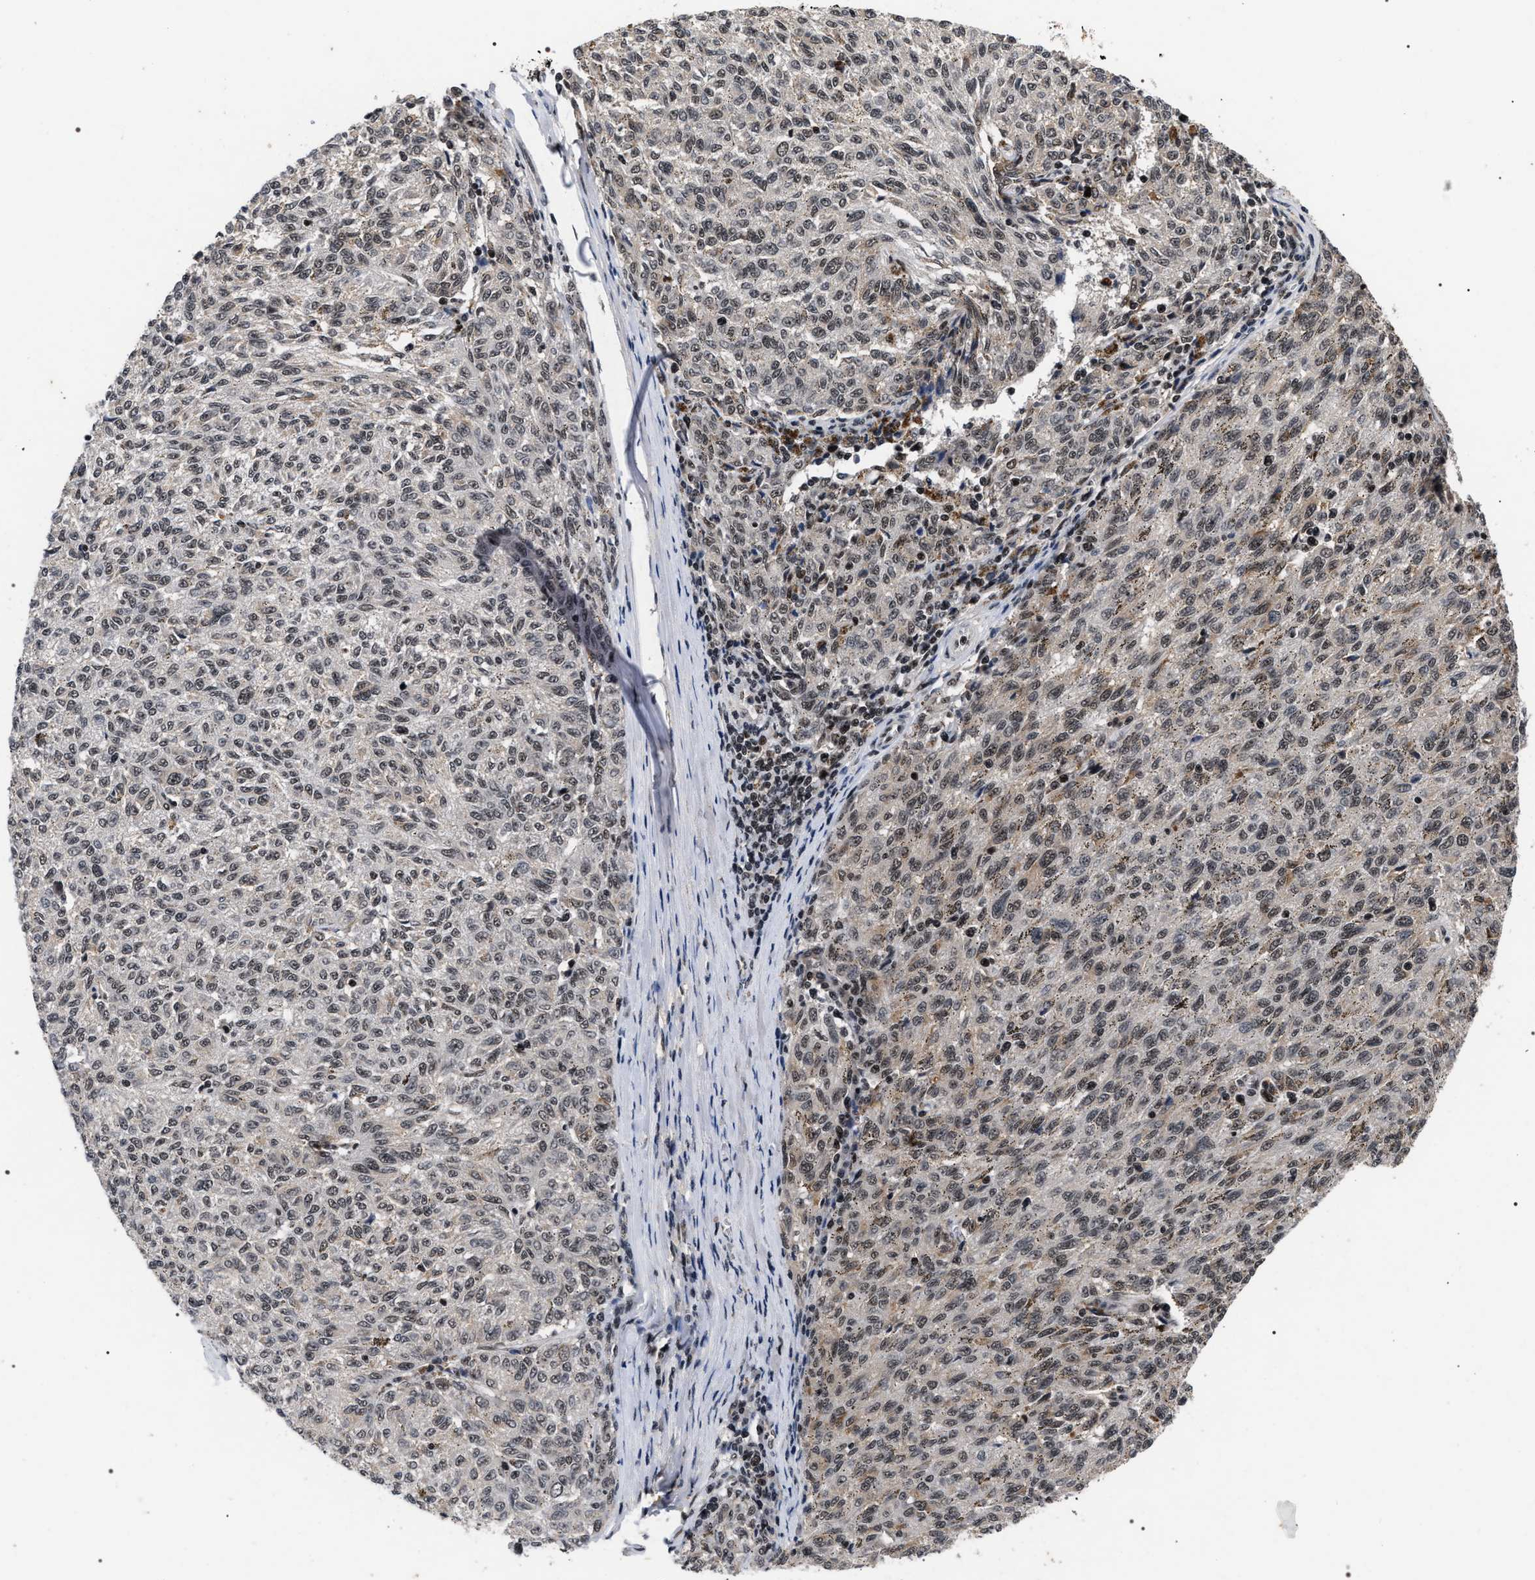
{"staining": {"intensity": "weak", "quantity": ">75%", "location": "nuclear"}, "tissue": "melanoma", "cell_type": "Tumor cells", "image_type": "cancer", "snomed": [{"axis": "morphology", "description": "Malignant melanoma, NOS"}, {"axis": "topography", "description": "Skin"}], "caption": "Protein staining demonstrates weak nuclear expression in about >75% of tumor cells in malignant melanoma.", "gene": "RRP1B", "patient": {"sex": "female", "age": 72}}